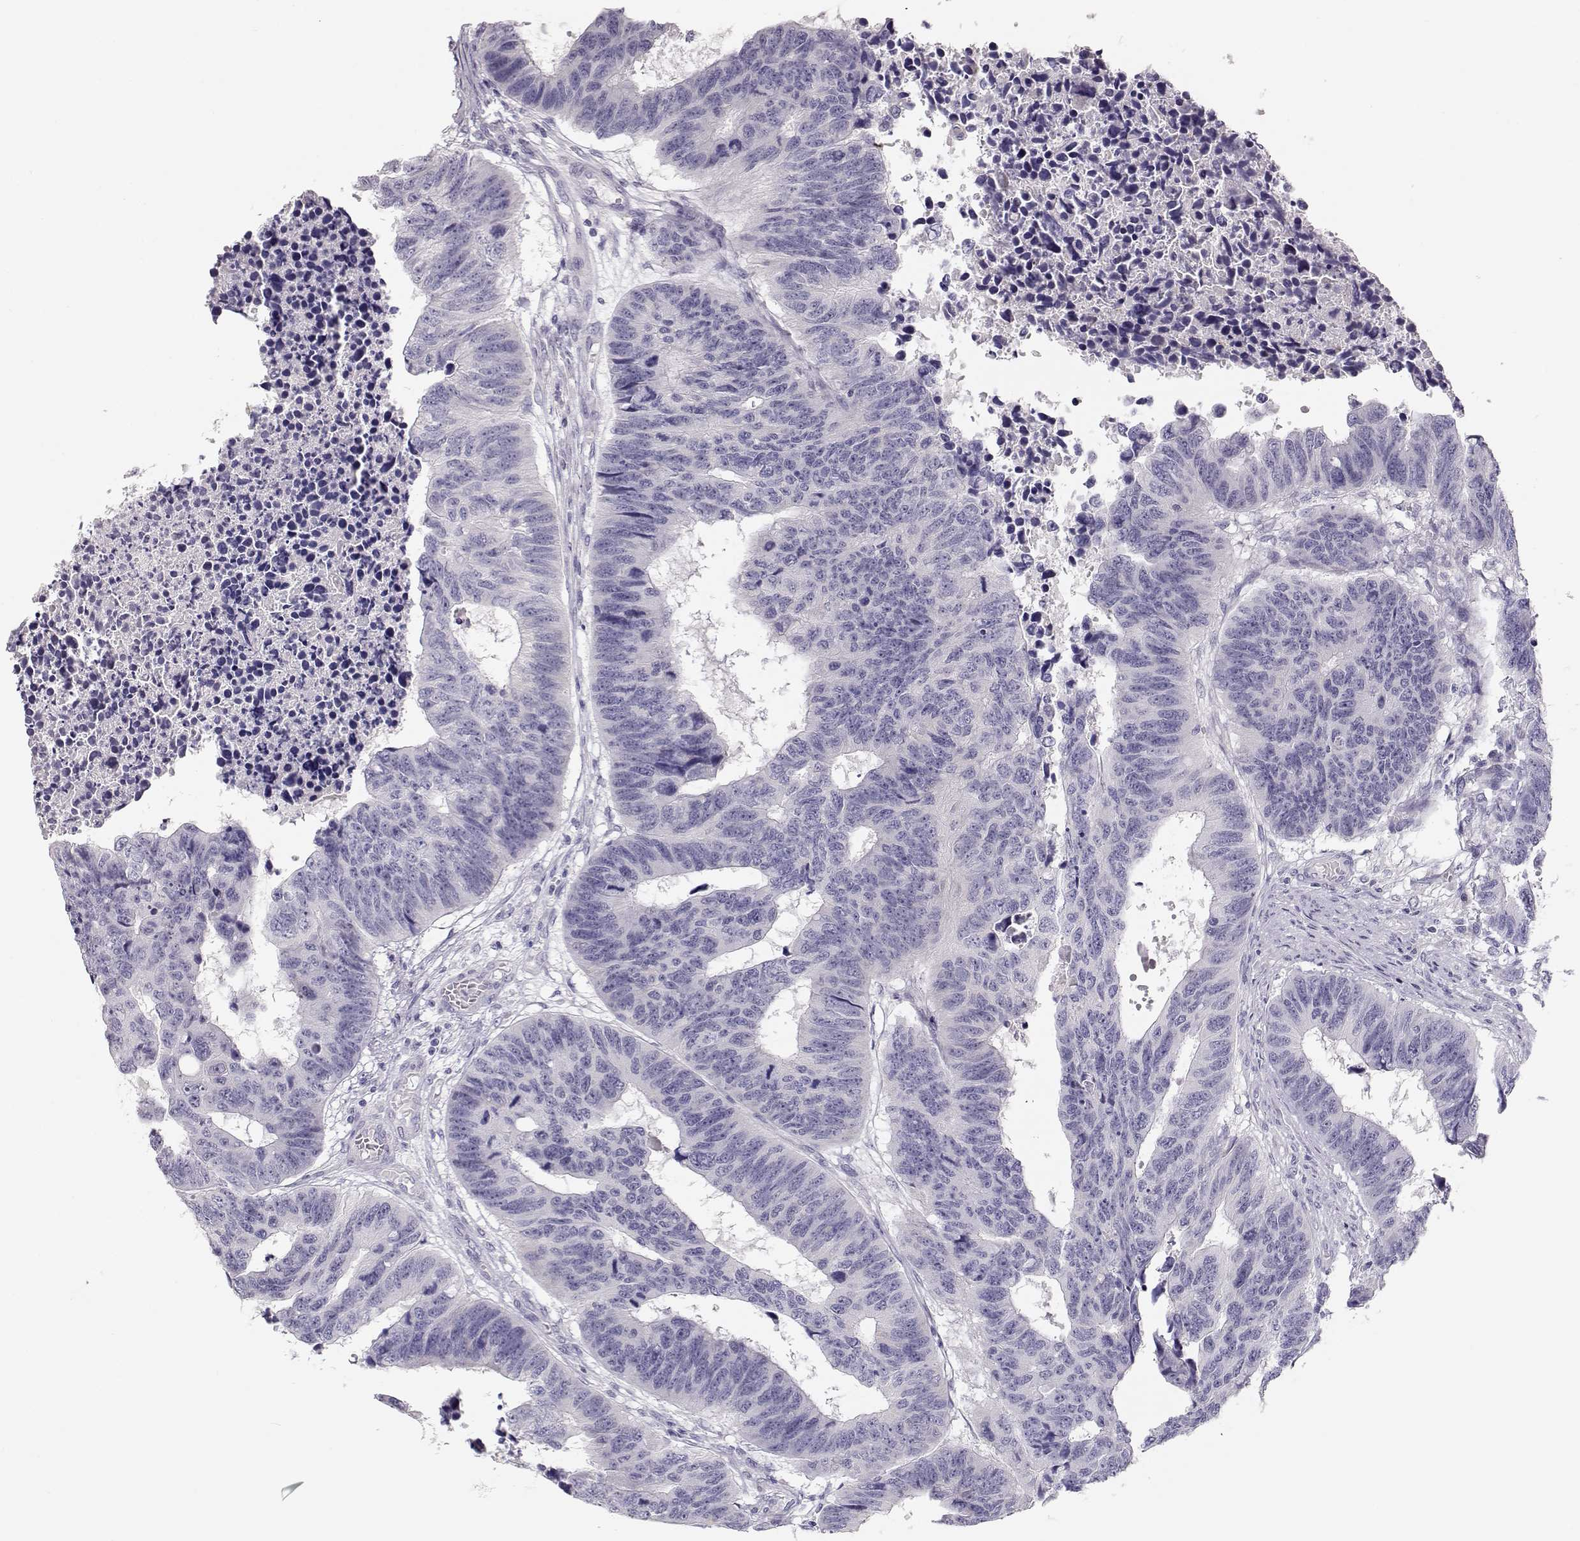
{"staining": {"intensity": "negative", "quantity": "none", "location": "none"}, "tissue": "colorectal cancer", "cell_type": "Tumor cells", "image_type": "cancer", "snomed": [{"axis": "morphology", "description": "Adenocarcinoma, NOS"}, {"axis": "topography", "description": "Rectum"}], "caption": "A high-resolution photomicrograph shows IHC staining of colorectal adenocarcinoma, which demonstrates no significant expression in tumor cells. (Brightfield microscopy of DAB (3,3'-diaminobenzidine) immunohistochemistry (IHC) at high magnification).", "gene": "LEPR", "patient": {"sex": "female", "age": 85}}